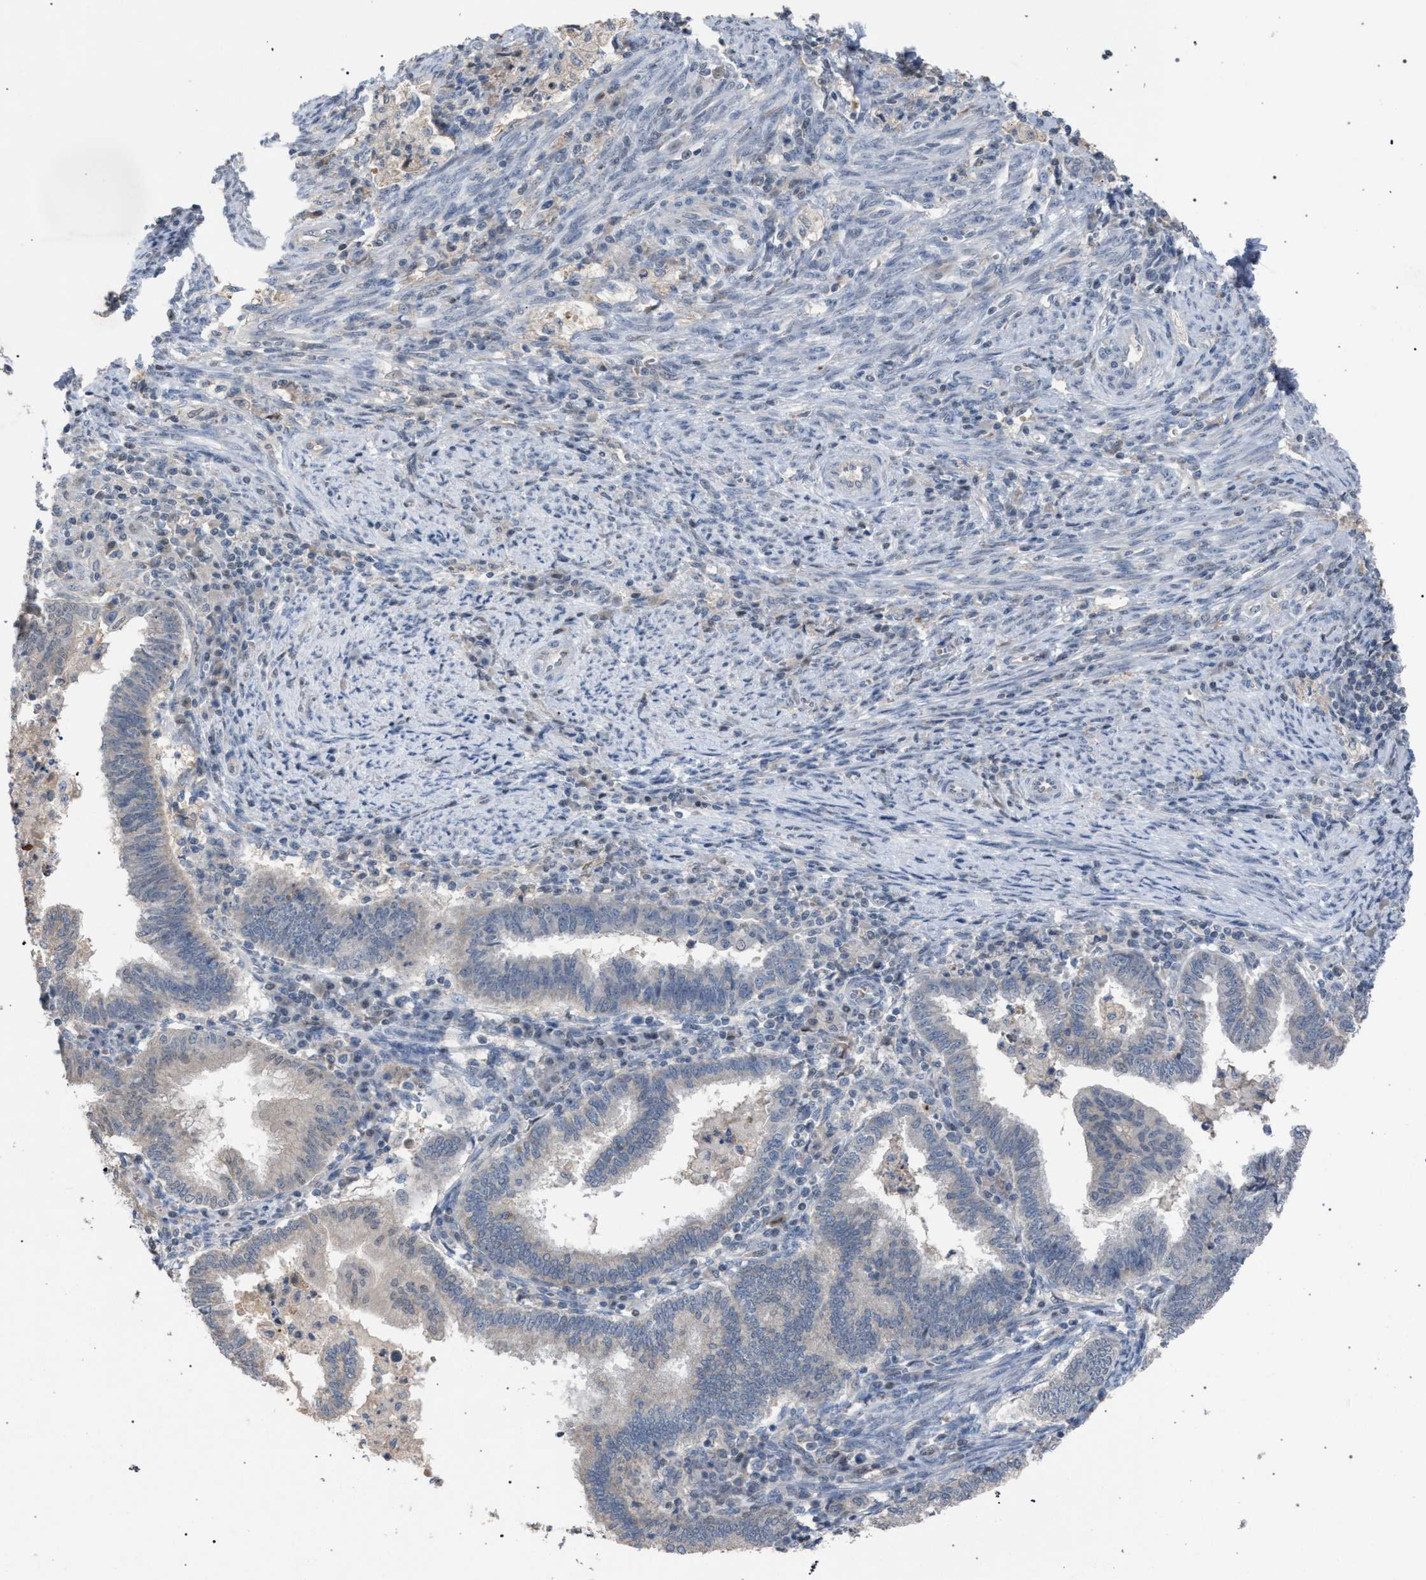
{"staining": {"intensity": "negative", "quantity": "none", "location": "none"}, "tissue": "endometrial cancer", "cell_type": "Tumor cells", "image_type": "cancer", "snomed": [{"axis": "morphology", "description": "Polyp, NOS"}, {"axis": "morphology", "description": "Adenocarcinoma, NOS"}, {"axis": "morphology", "description": "Adenoma, NOS"}, {"axis": "topography", "description": "Endometrium"}], "caption": "High power microscopy photomicrograph of an IHC micrograph of endometrial polyp, revealing no significant positivity in tumor cells.", "gene": "TECPR1", "patient": {"sex": "female", "age": 79}}